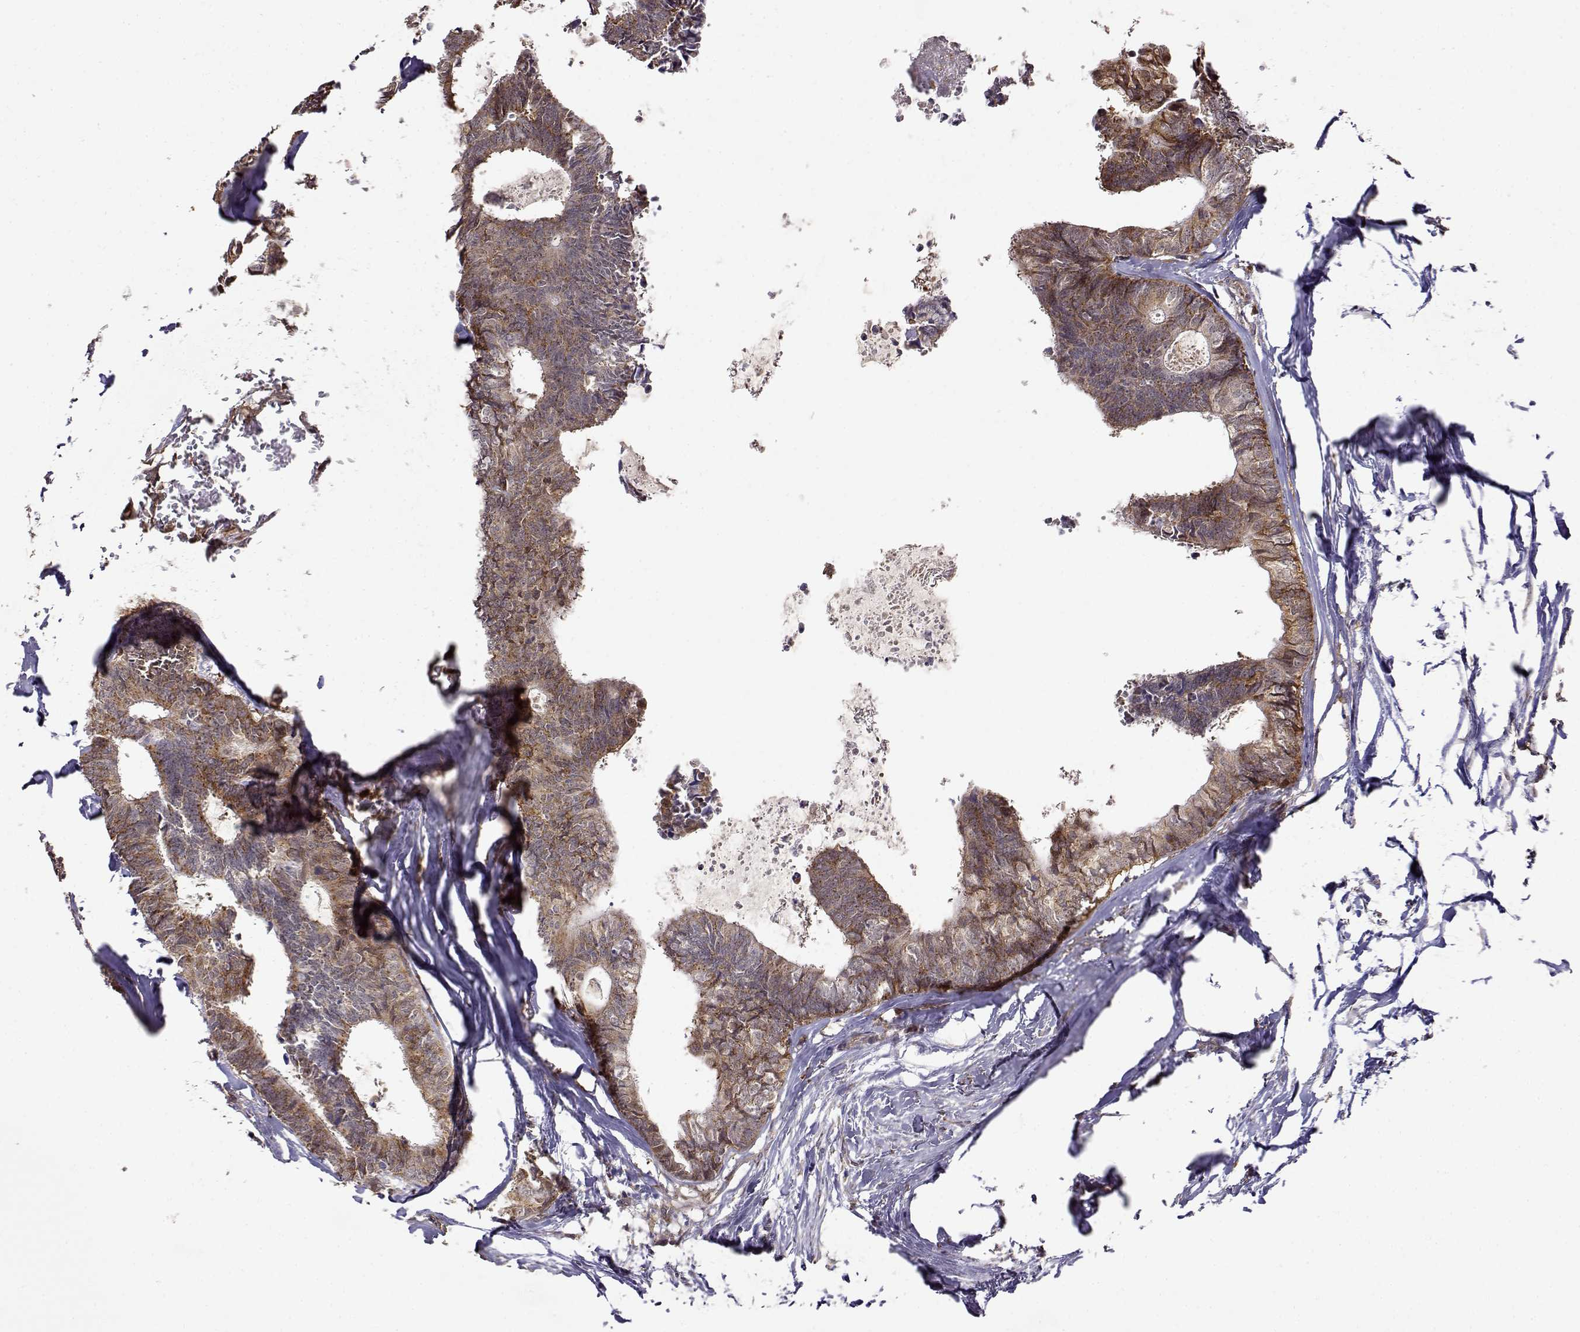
{"staining": {"intensity": "moderate", "quantity": ">75%", "location": "cytoplasmic/membranous"}, "tissue": "colorectal cancer", "cell_type": "Tumor cells", "image_type": "cancer", "snomed": [{"axis": "morphology", "description": "Adenocarcinoma, NOS"}, {"axis": "topography", "description": "Colon"}, {"axis": "topography", "description": "Rectum"}], "caption": "Immunohistochemistry image of adenocarcinoma (colorectal) stained for a protein (brown), which demonstrates medium levels of moderate cytoplasmic/membranous positivity in about >75% of tumor cells.", "gene": "RNF13", "patient": {"sex": "male", "age": 57}}